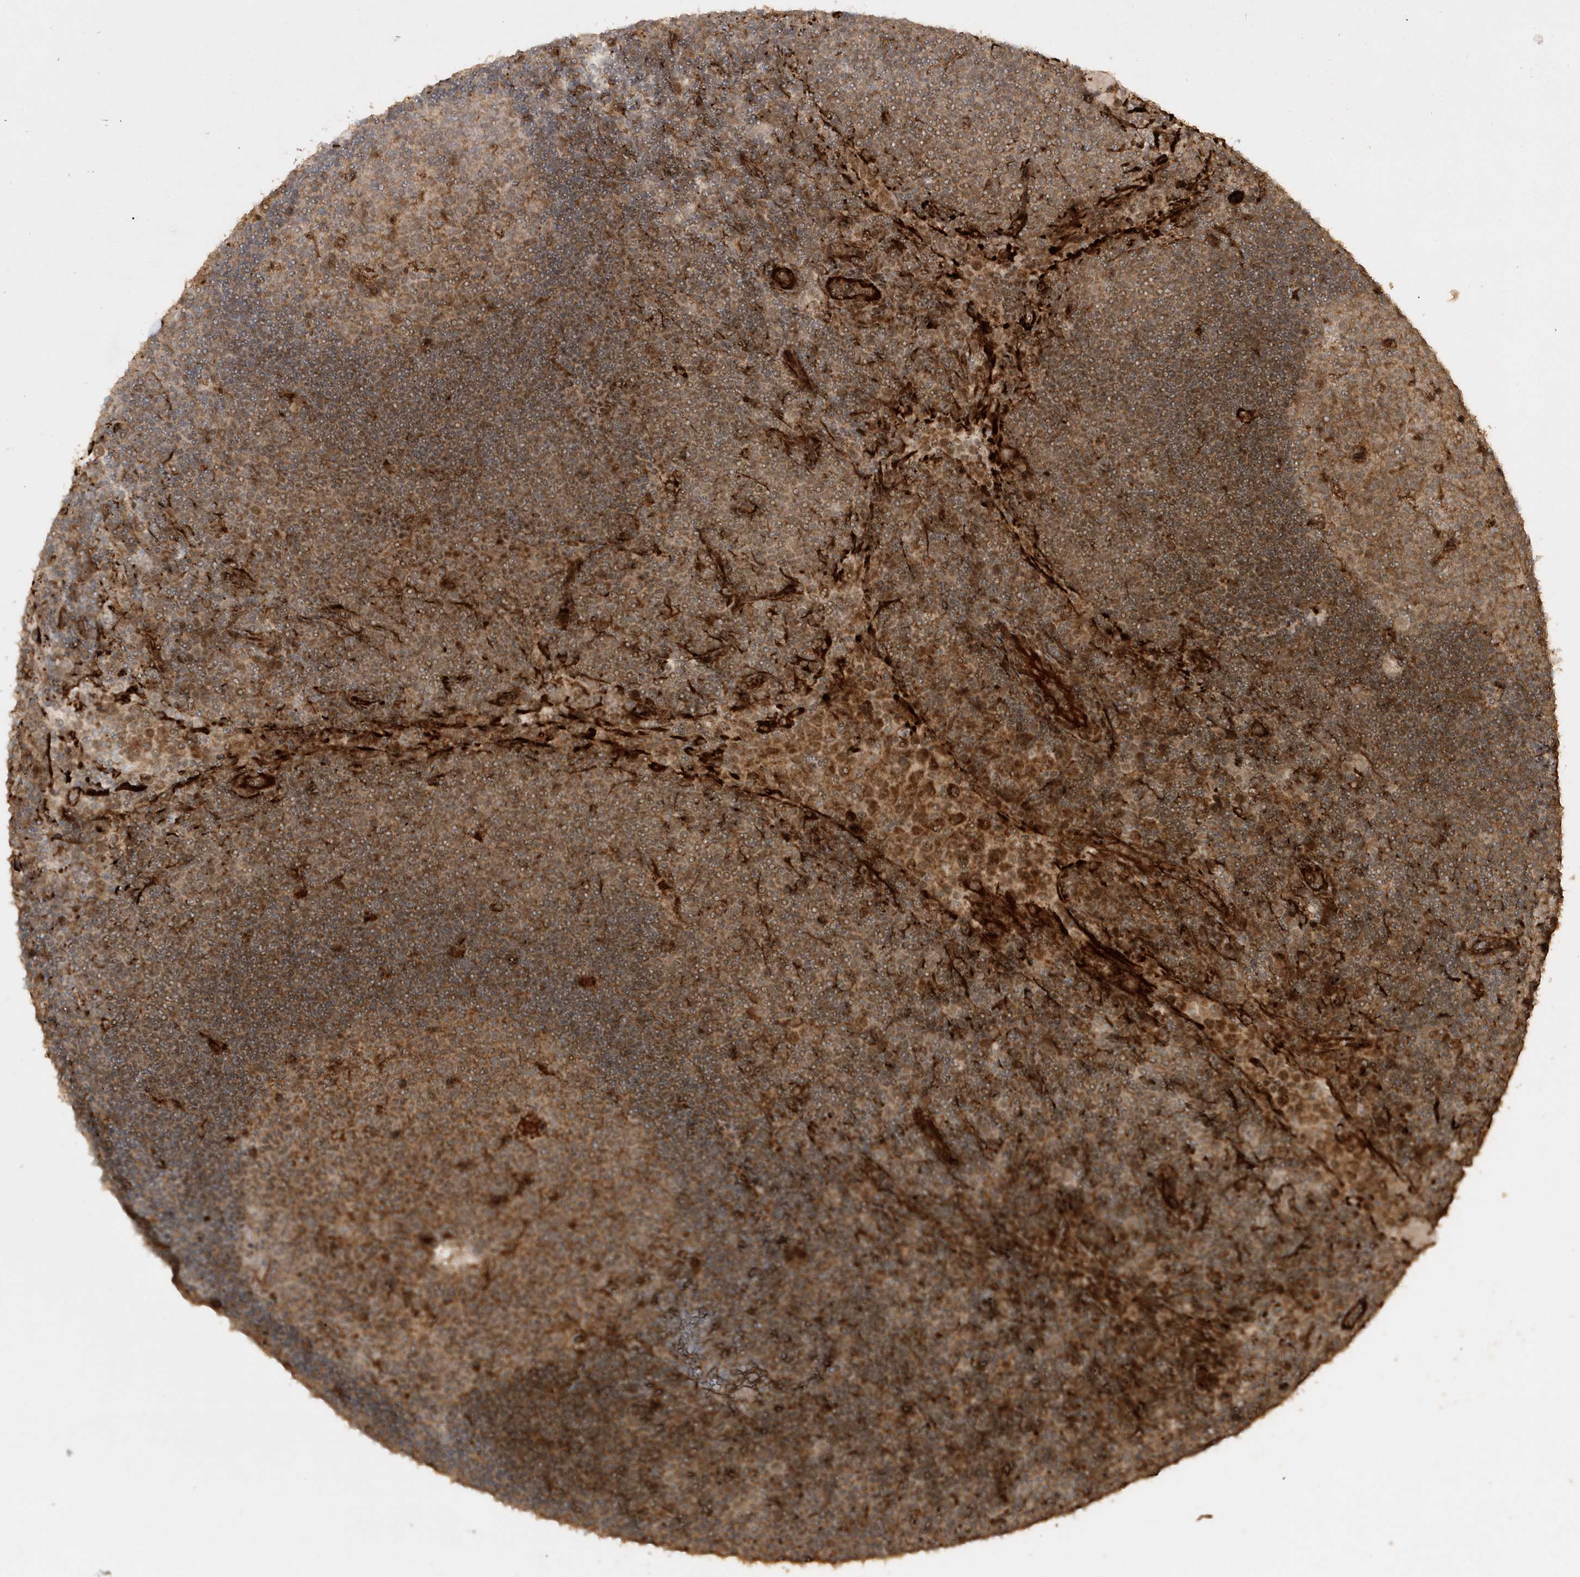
{"staining": {"intensity": "moderate", "quantity": ">75%", "location": "cytoplasmic/membranous"}, "tissue": "lymph node", "cell_type": "Germinal center cells", "image_type": "normal", "snomed": [{"axis": "morphology", "description": "Normal tissue, NOS"}, {"axis": "topography", "description": "Lymph node"}], "caption": "This image shows immunohistochemistry (IHC) staining of benign human lymph node, with medium moderate cytoplasmic/membranous staining in approximately >75% of germinal center cells.", "gene": "AVPI1", "patient": {"sex": "female", "age": 53}}